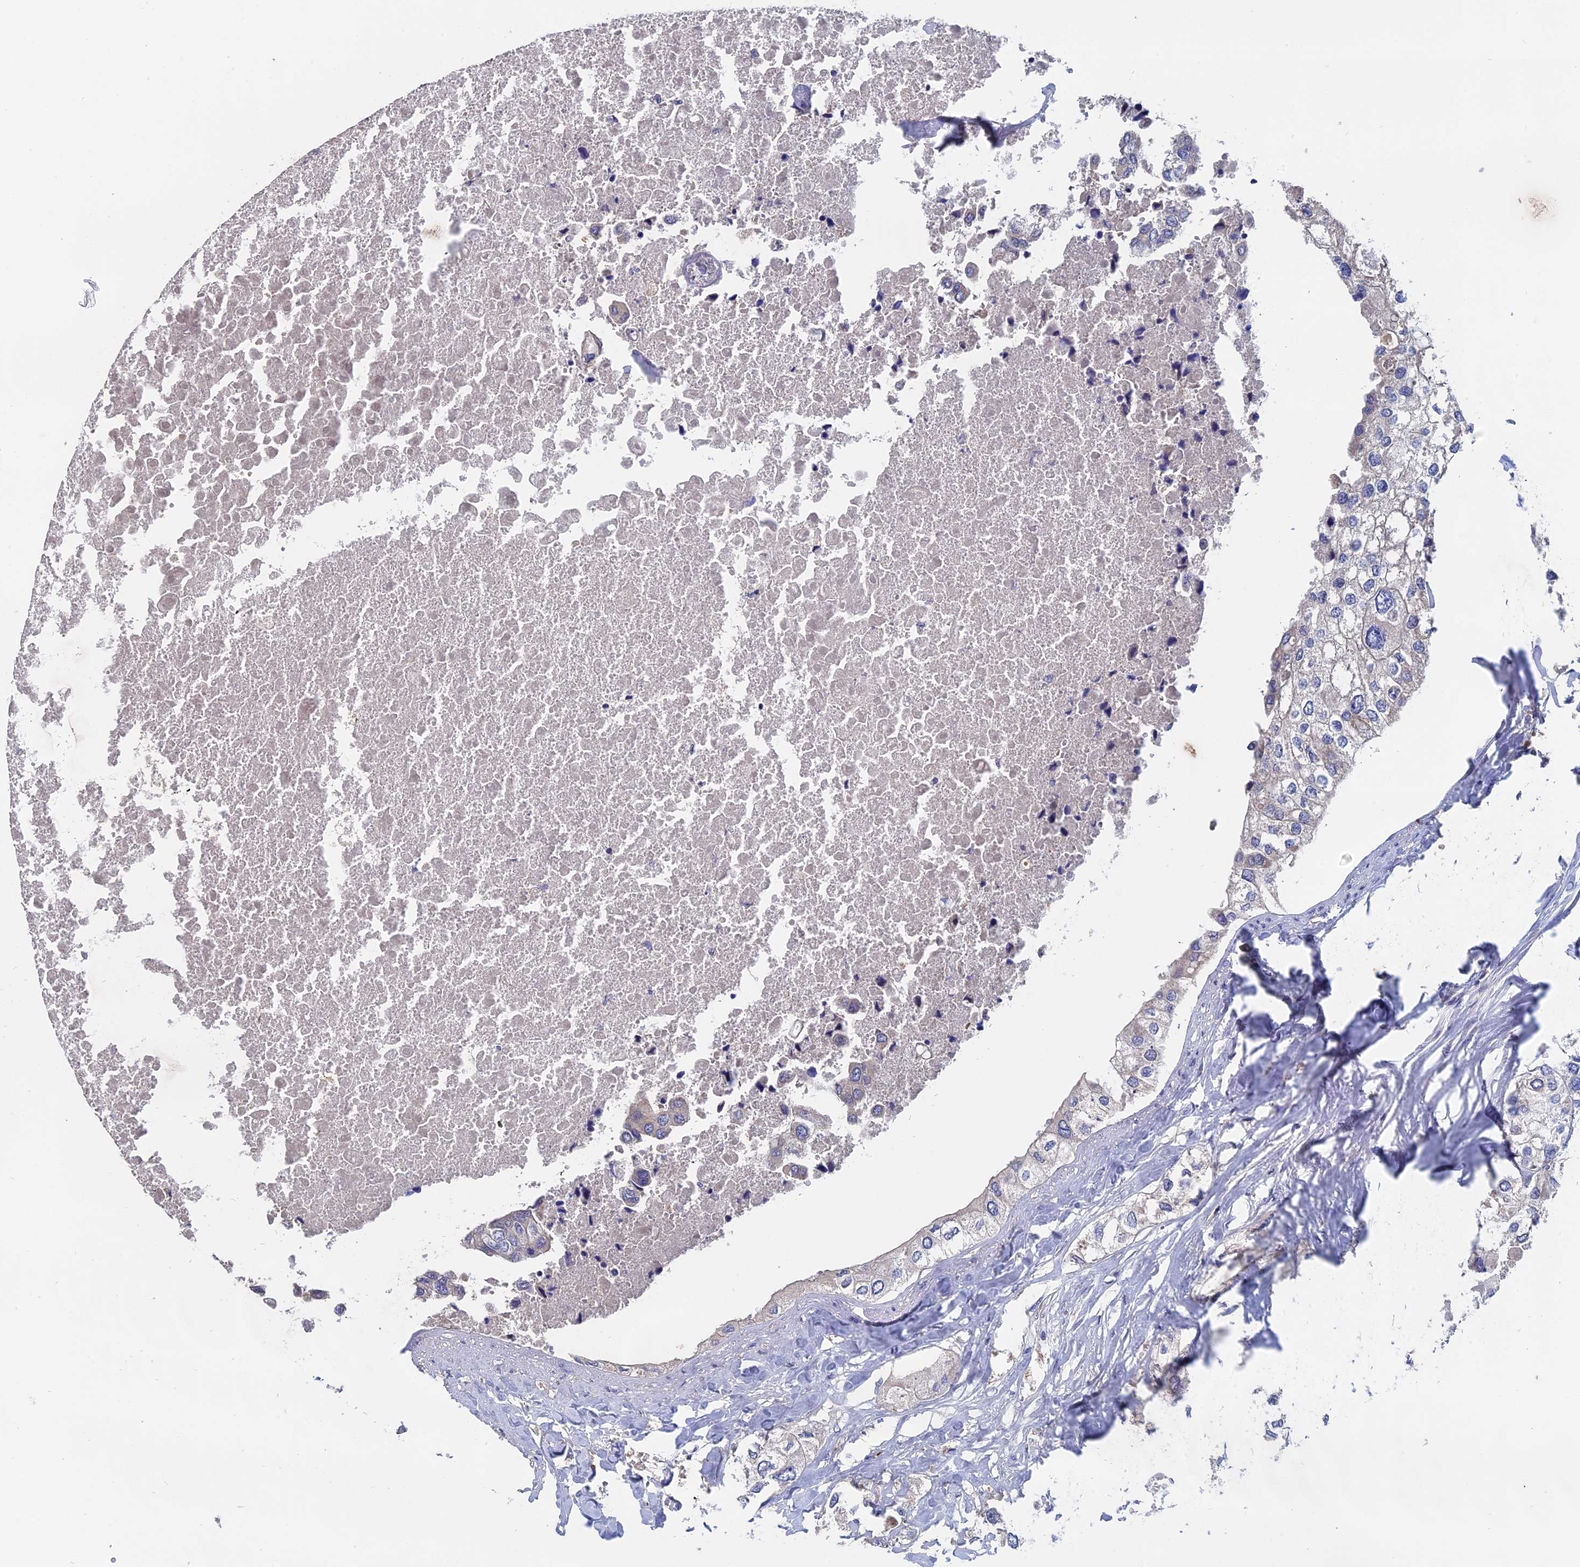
{"staining": {"intensity": "negative", "quantity": "none", "location": "none"}, "tissue": "urothelial cancer", "cell_type": "Tumor cells", "image_type": "cancer", "snomed": [{"axis": "morphology", "description": "Urothelial carcinoma, High grade"}, {"axis": "topography", "description": "Urinary bladder"}], "caption": "Tumor cells show no significant protein expression in urothelial carcinoma (high-grade).", "gene": "SLC33A1", "patient": {"sex": "male", "age": 64}}